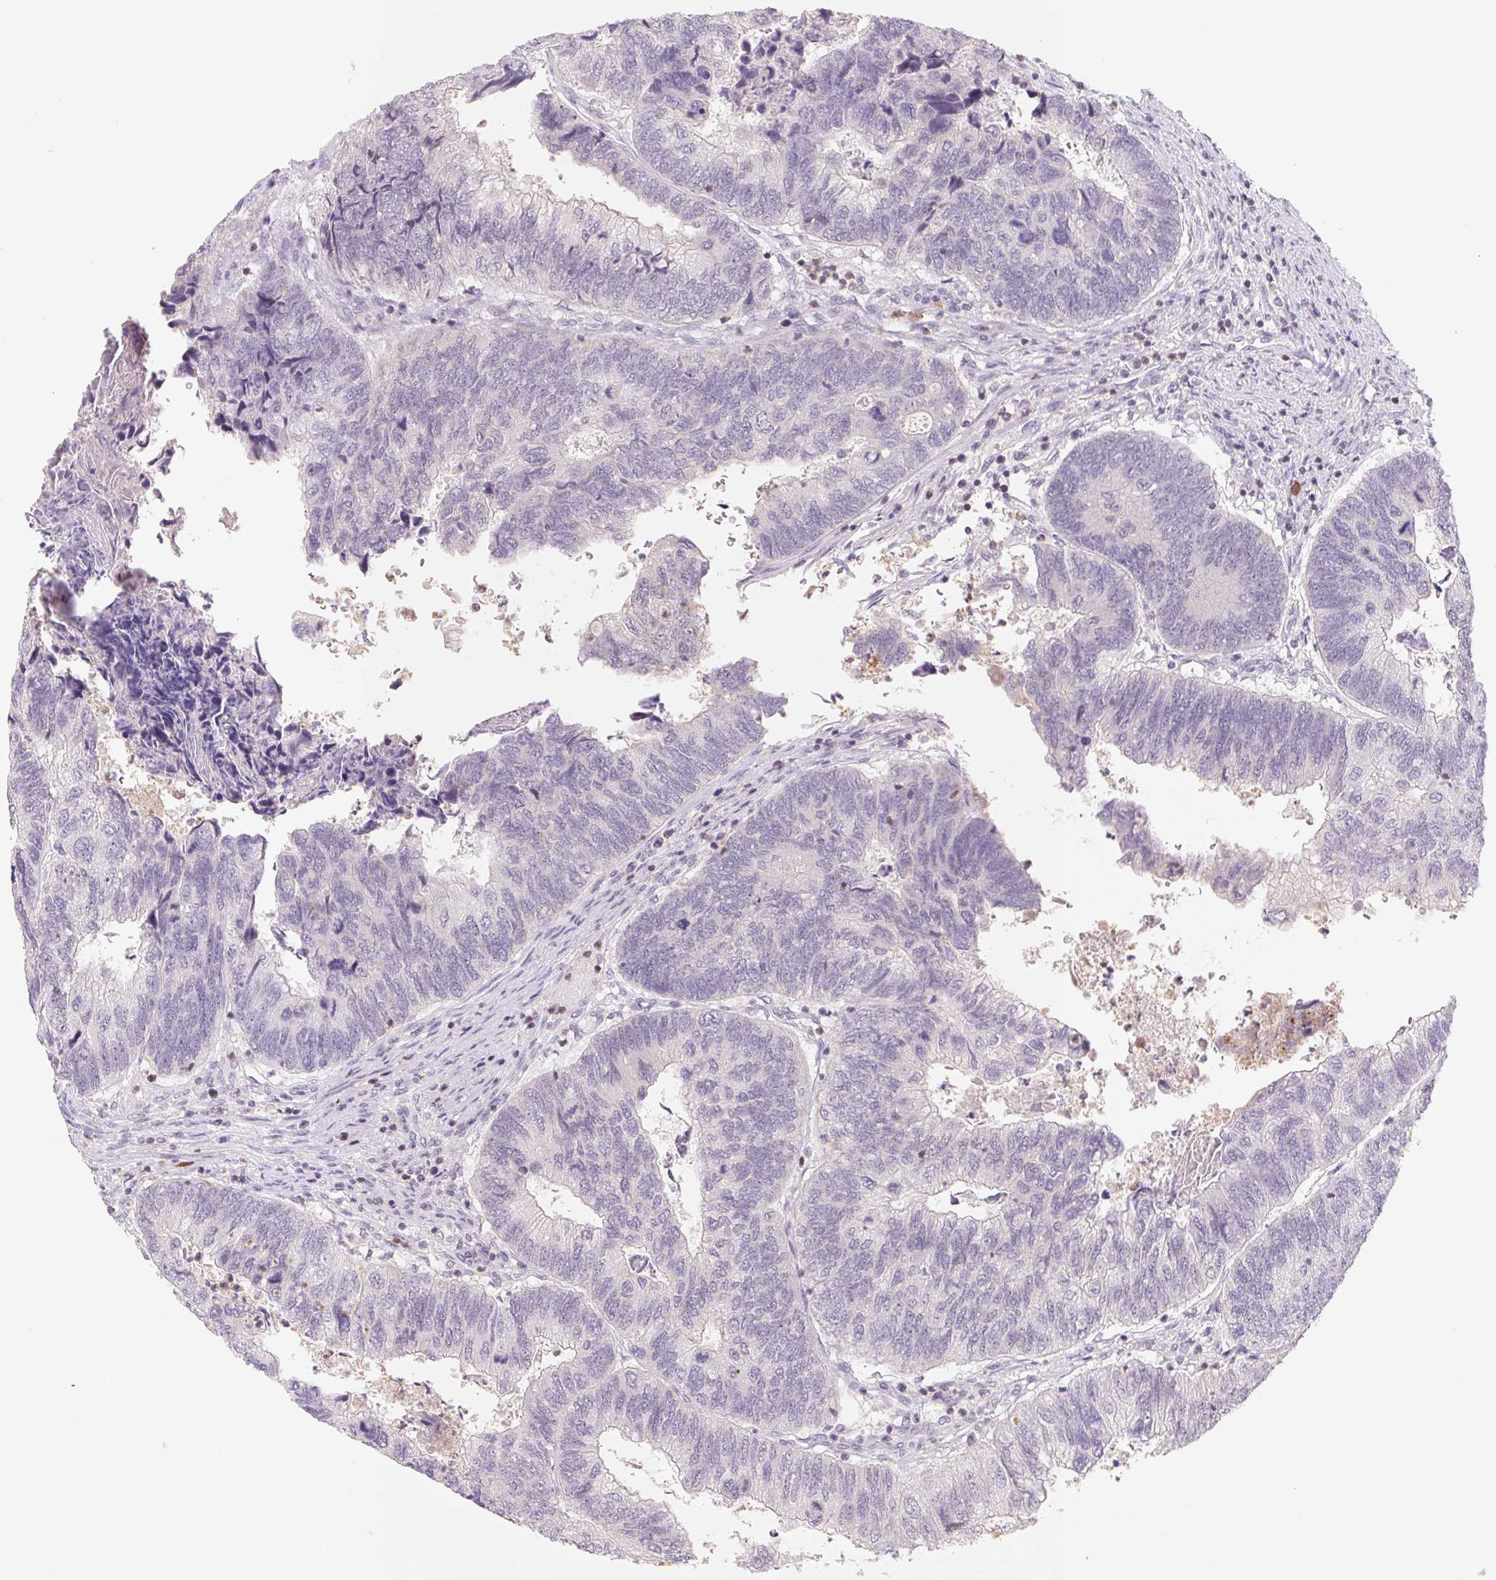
{"staining": {"intensity": "negative", "quantity": "none", "location": "none"}, "tissue": "colorectal cancer", "cell_type": "Tumor cells", "image_type": "cancer", "snomed": [{"axis": "morphology", "description": "Adenocarcinoma, NOS"}, {"axis": "topography", "description": "Colon"}], "caption": "High magnification brightfield microscopy of colorectal cancer stained with DAB (brown) and counterstained with hematoxylin (blue): tumor cells show no significant staining.", "gene": "KIF26A", "patient": {"sex": "female", "age": 67}}